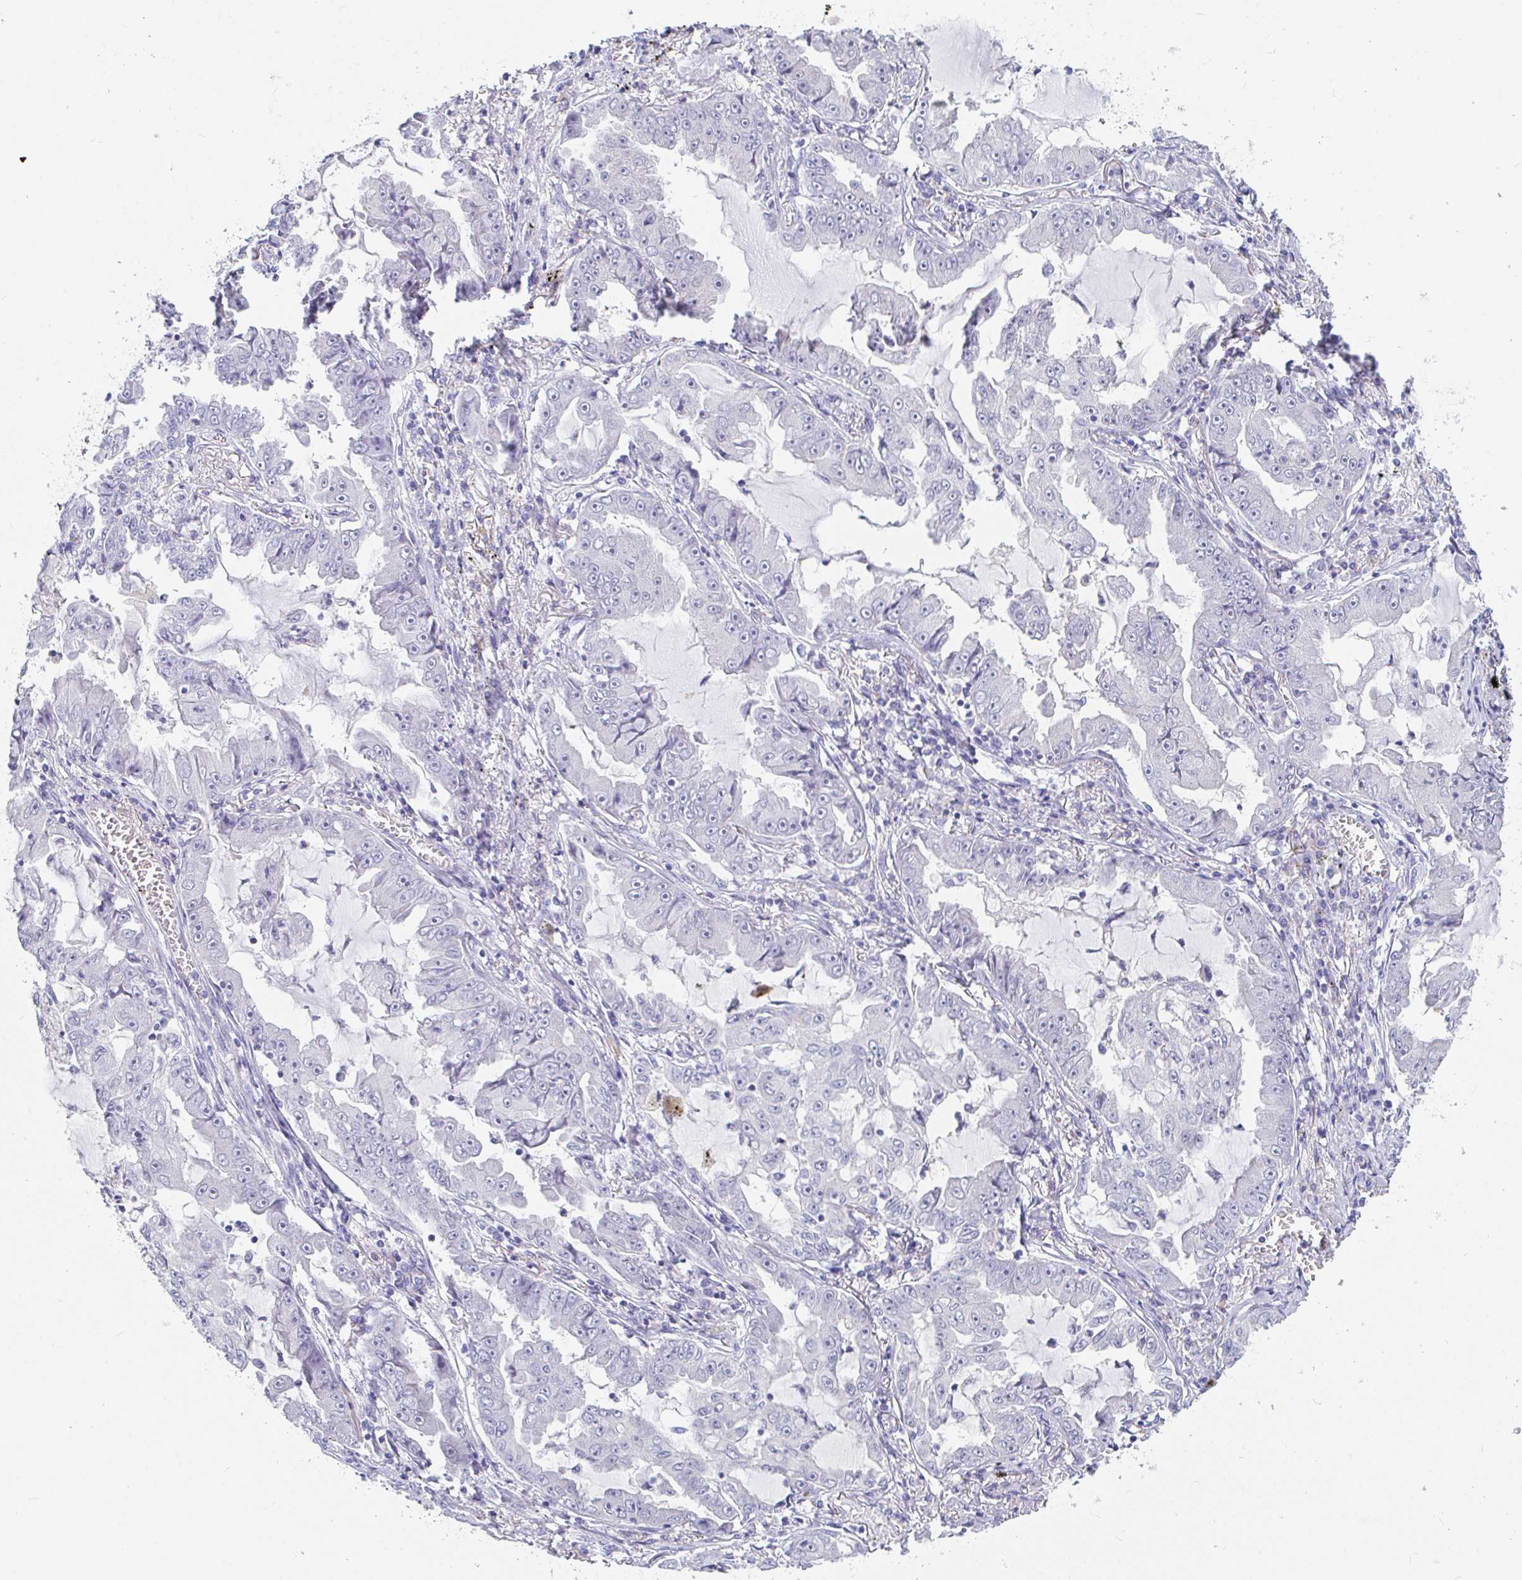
{"staining": {"intensity": "negative", "quantity": "none", "location": "none"}, "tissue": "lung cancer", "cell_type": "Tumor cells", "image_type": "cancer", "snomed": [{"axis": "morphology", "description": "Adenocarcinoma, NOS"}, {"axis": "topography", "description": "Lung"}], "caption": "The immunohistochemistry histopathology image has no significant staining in tumor cells of adenocarcinoma (lung) tissue. Nuclei are stained in blue.", "gene": "PDE6B", "patient": {"sex": "female", "age": 52}}